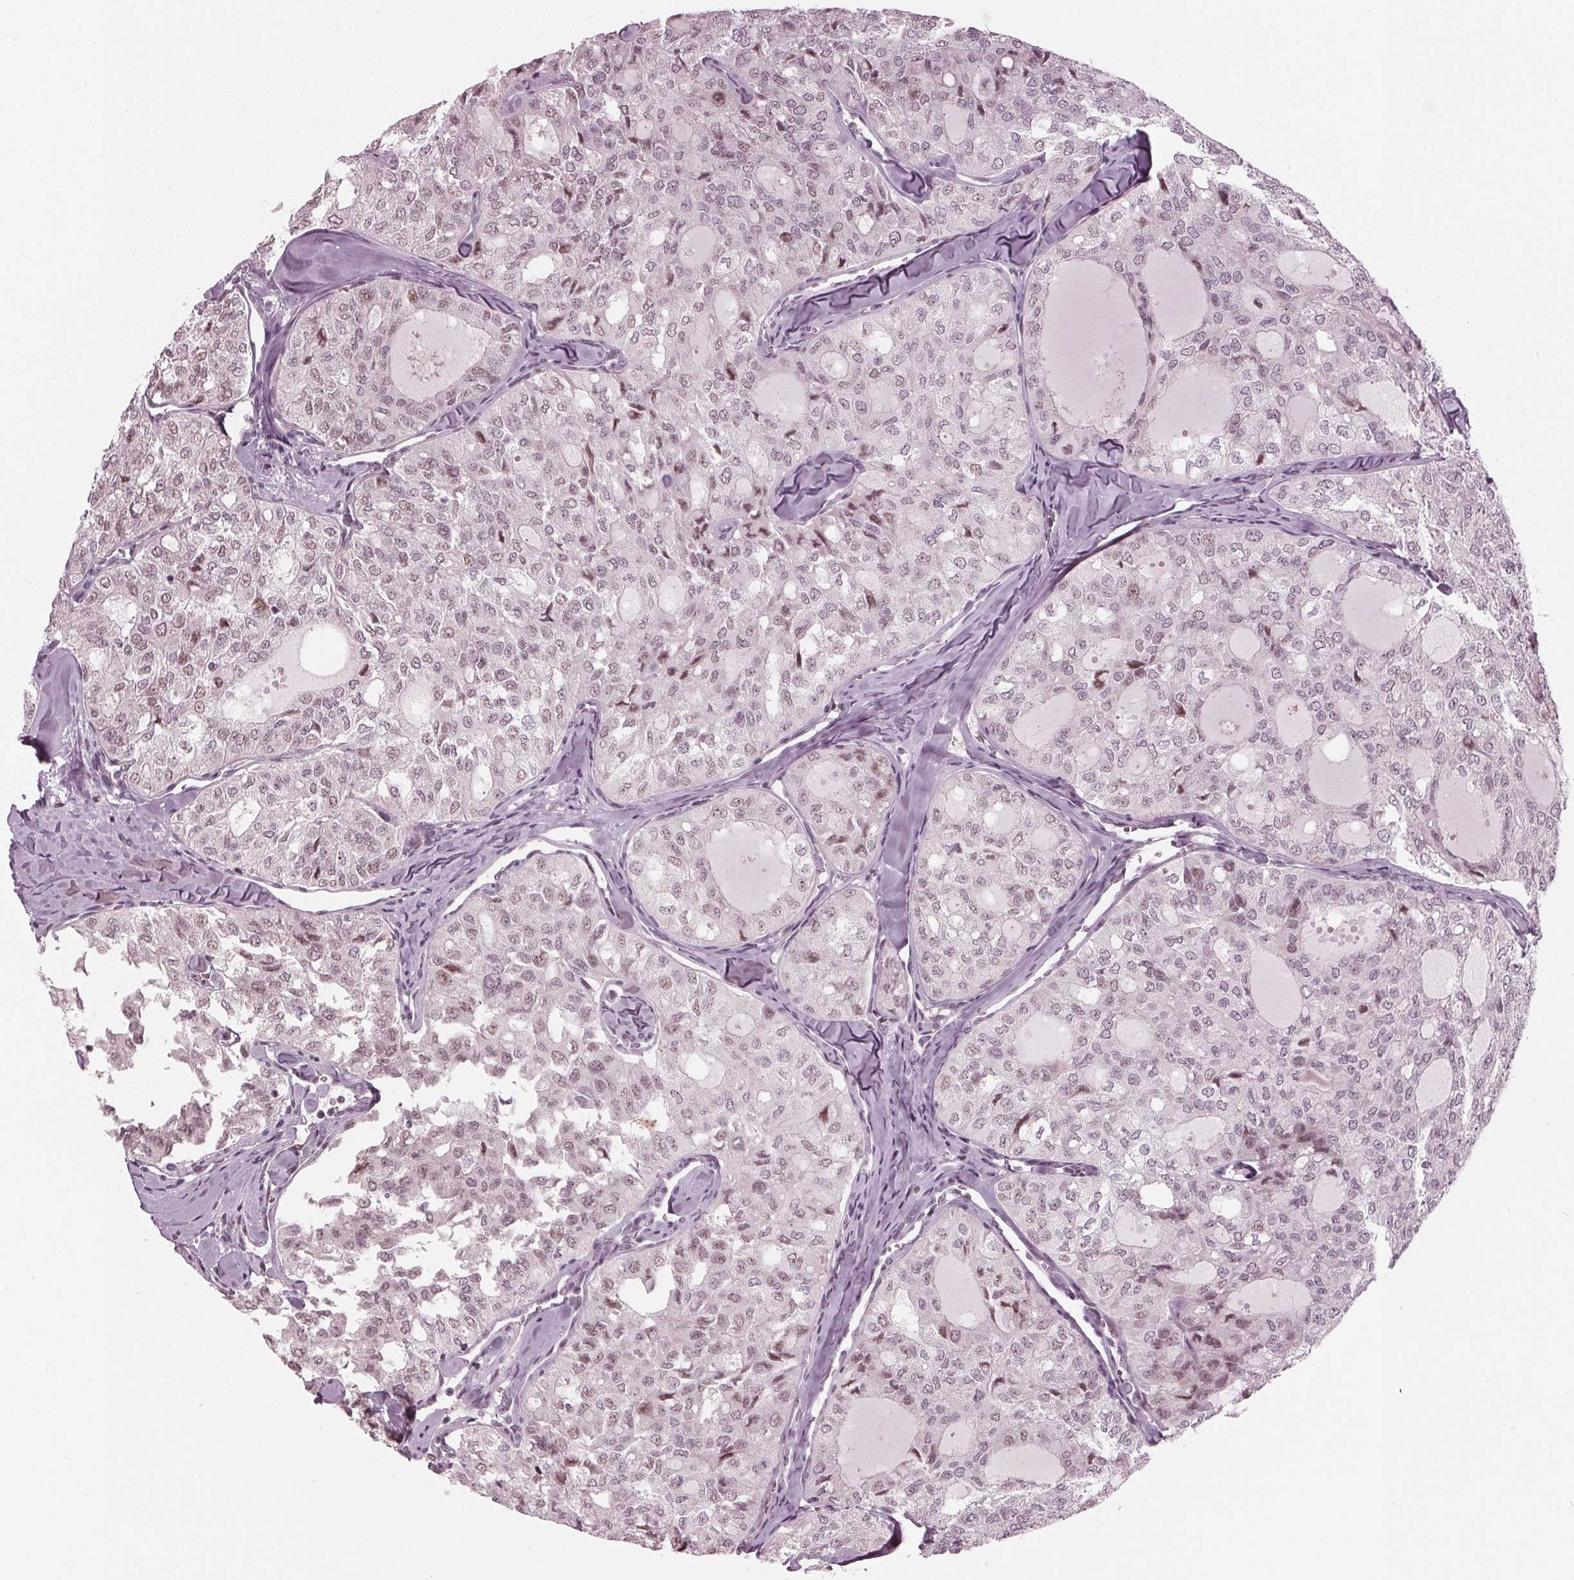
{"staining": {"intensity": "moderate", "quantity": "<25%", "location": "nuclear"}, "tissue": "thyroid cancer", "cell_type": "Tumor cells", "image_type": "cancer", "snomed": [{"axis": "morphology", "description": "Follicular adenoma carcinoma, NOS"}, {"axis": "topography", "description": "Thyroid gland"}], "caption": "Immunohistochemistry micrograph of neoplastic tissue: thyroid cancer (follicular adenoma carcinoma) stained using immunohistochemistry (IHC) displays low levels of moderate protein expression localized specifically in the nuclear of tumor cells, appearing as a nuclear brown color.", "gene": "ADPRHL1", "patient": {"sex": "male", "age": 75}}